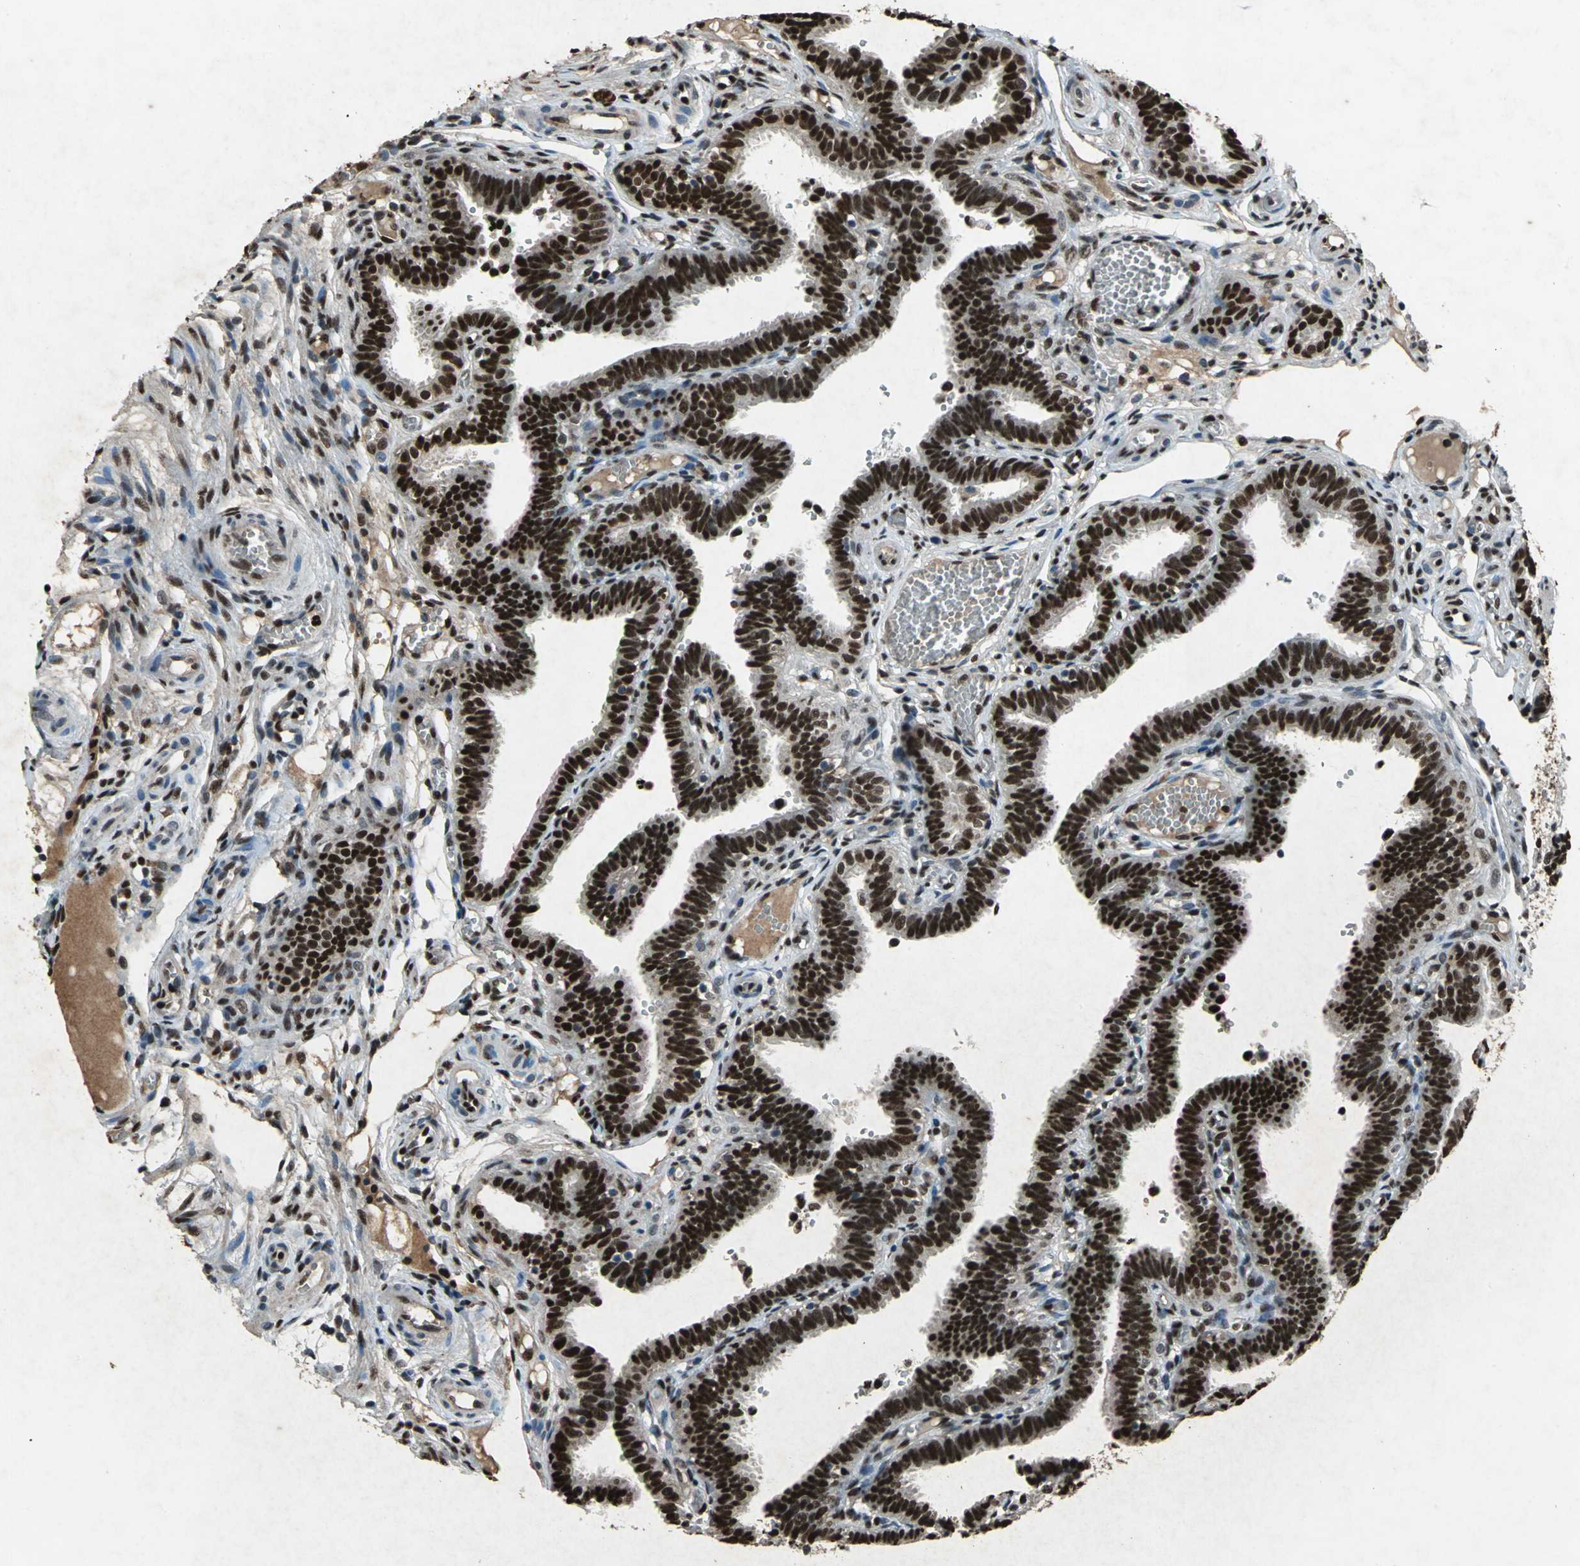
{"staining": {"intensity": "strong", "quantity": ">75%", "location": "nuclear"}, "tissue": "fallopian tube", "cell_type": "Glandular cells", "image_type": "normal", "snomed": [{"axis": "morphology", "description": "Normal tissue, NOS"}, {"axis": "topography", "description": "Fallopian tube"}], "caption": "The photomicrograph exhibits immunohistochemical staining of normal fallopian tube. There is strong nuclear staining is seen in about >75% of glandular cells. Using DAB (brown) and hematoxylin (blue) stains, captured at high magnification using brightfield microscopy.", "gene": "ANP32A", "patient": {"sex": "female", "age": 29}}